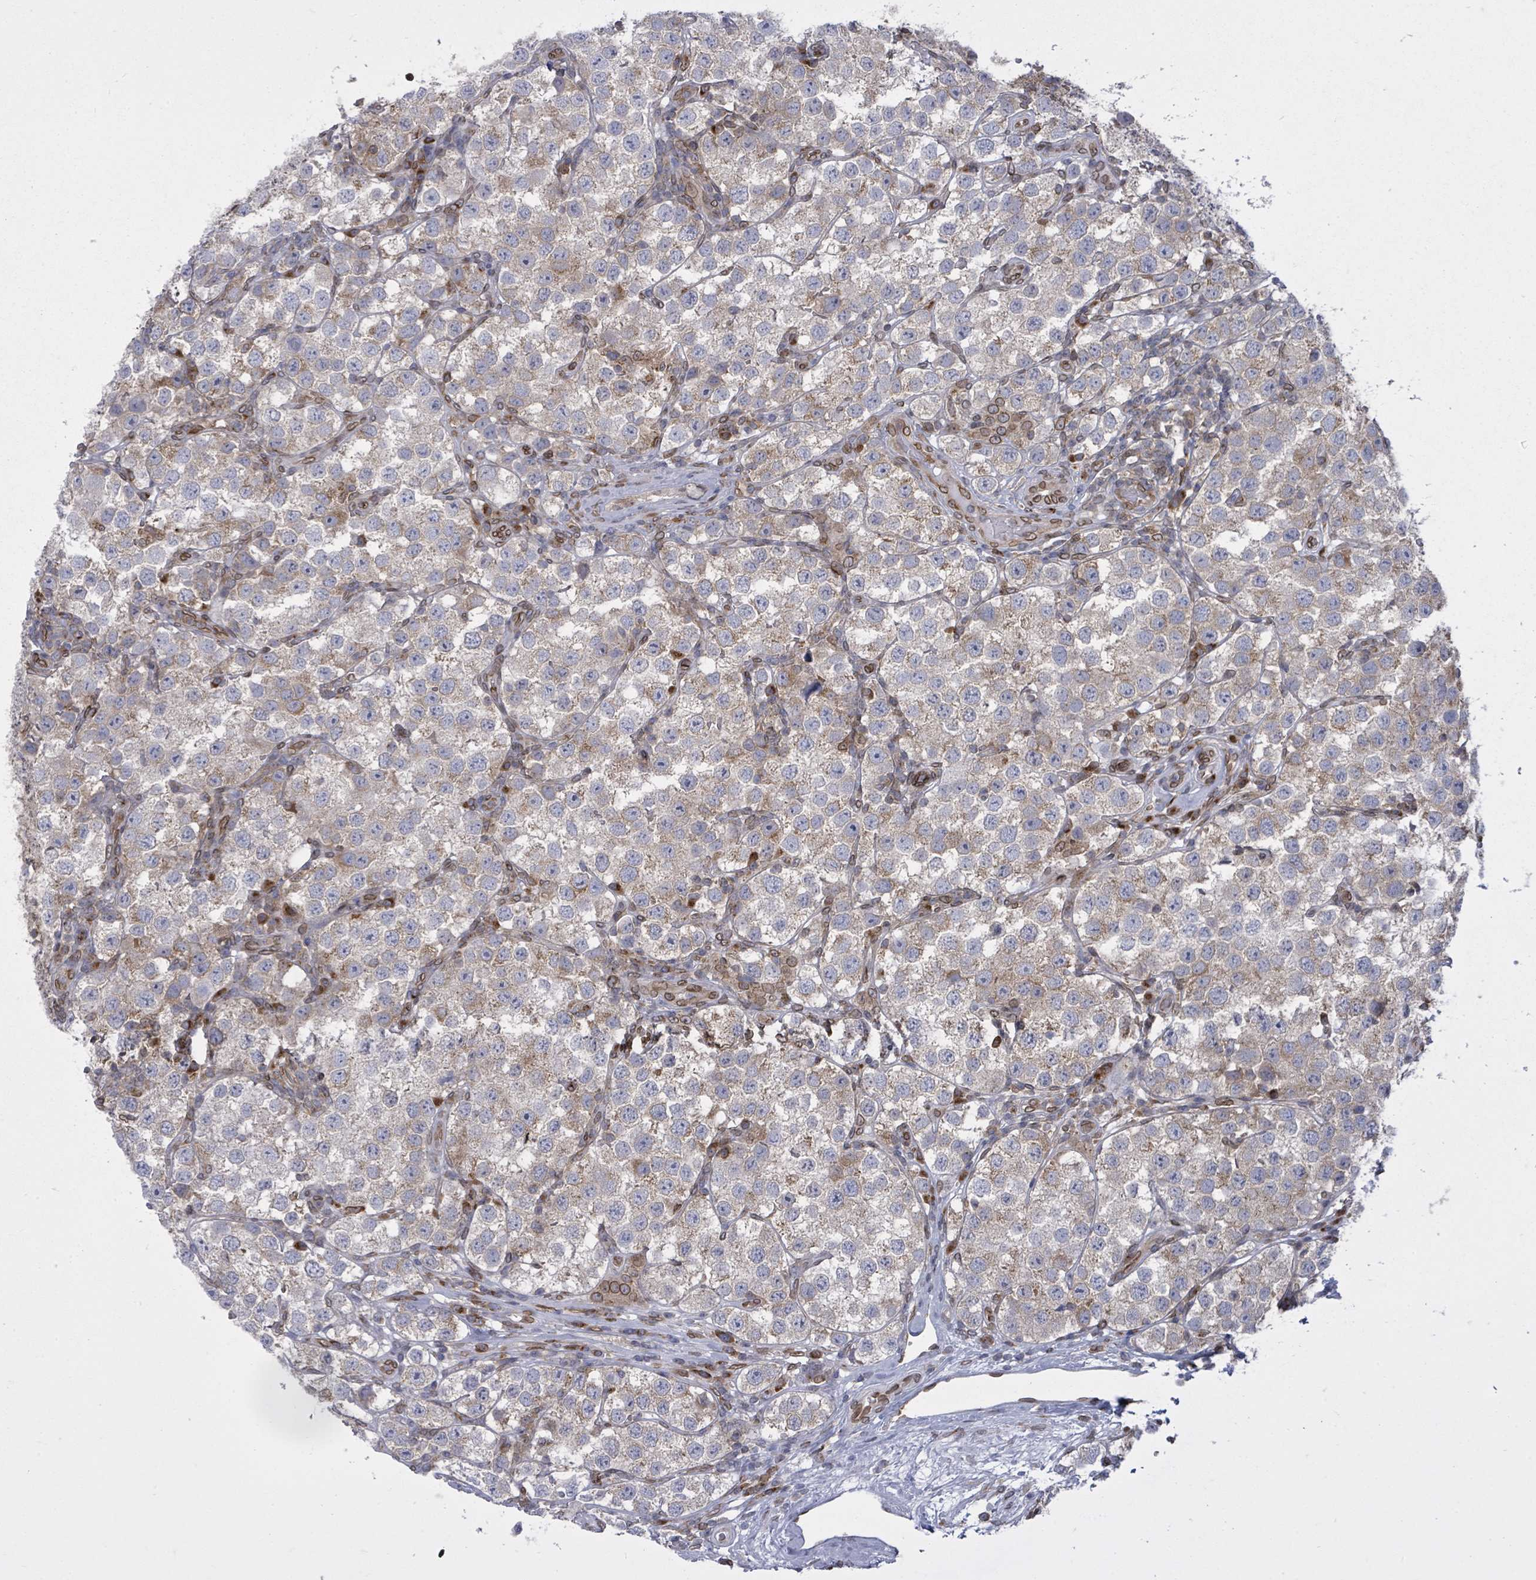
{"staining": {"intensity": "weak", "quantity": "25%-75%", "location": "cytoplasmic/membranous"}, "tissue": "testis cancer", "cell_type": "Tumor cells", "image_type": "cancer", "snomed": [{"axis": "morphology", "description": "Seminoma, NOS"}, {"axis": "topography", "description": "Testis"}], "caption": "Tumor cells display weak cytoplasmic/membranous expression in about 25%-75% of cells in testis cancer (seminoma). (DAB = brown stain, brightfield microscopy at high magnification).", "gene": "ARFGAP1", "patient": {"sex": "male", "age": 37}}